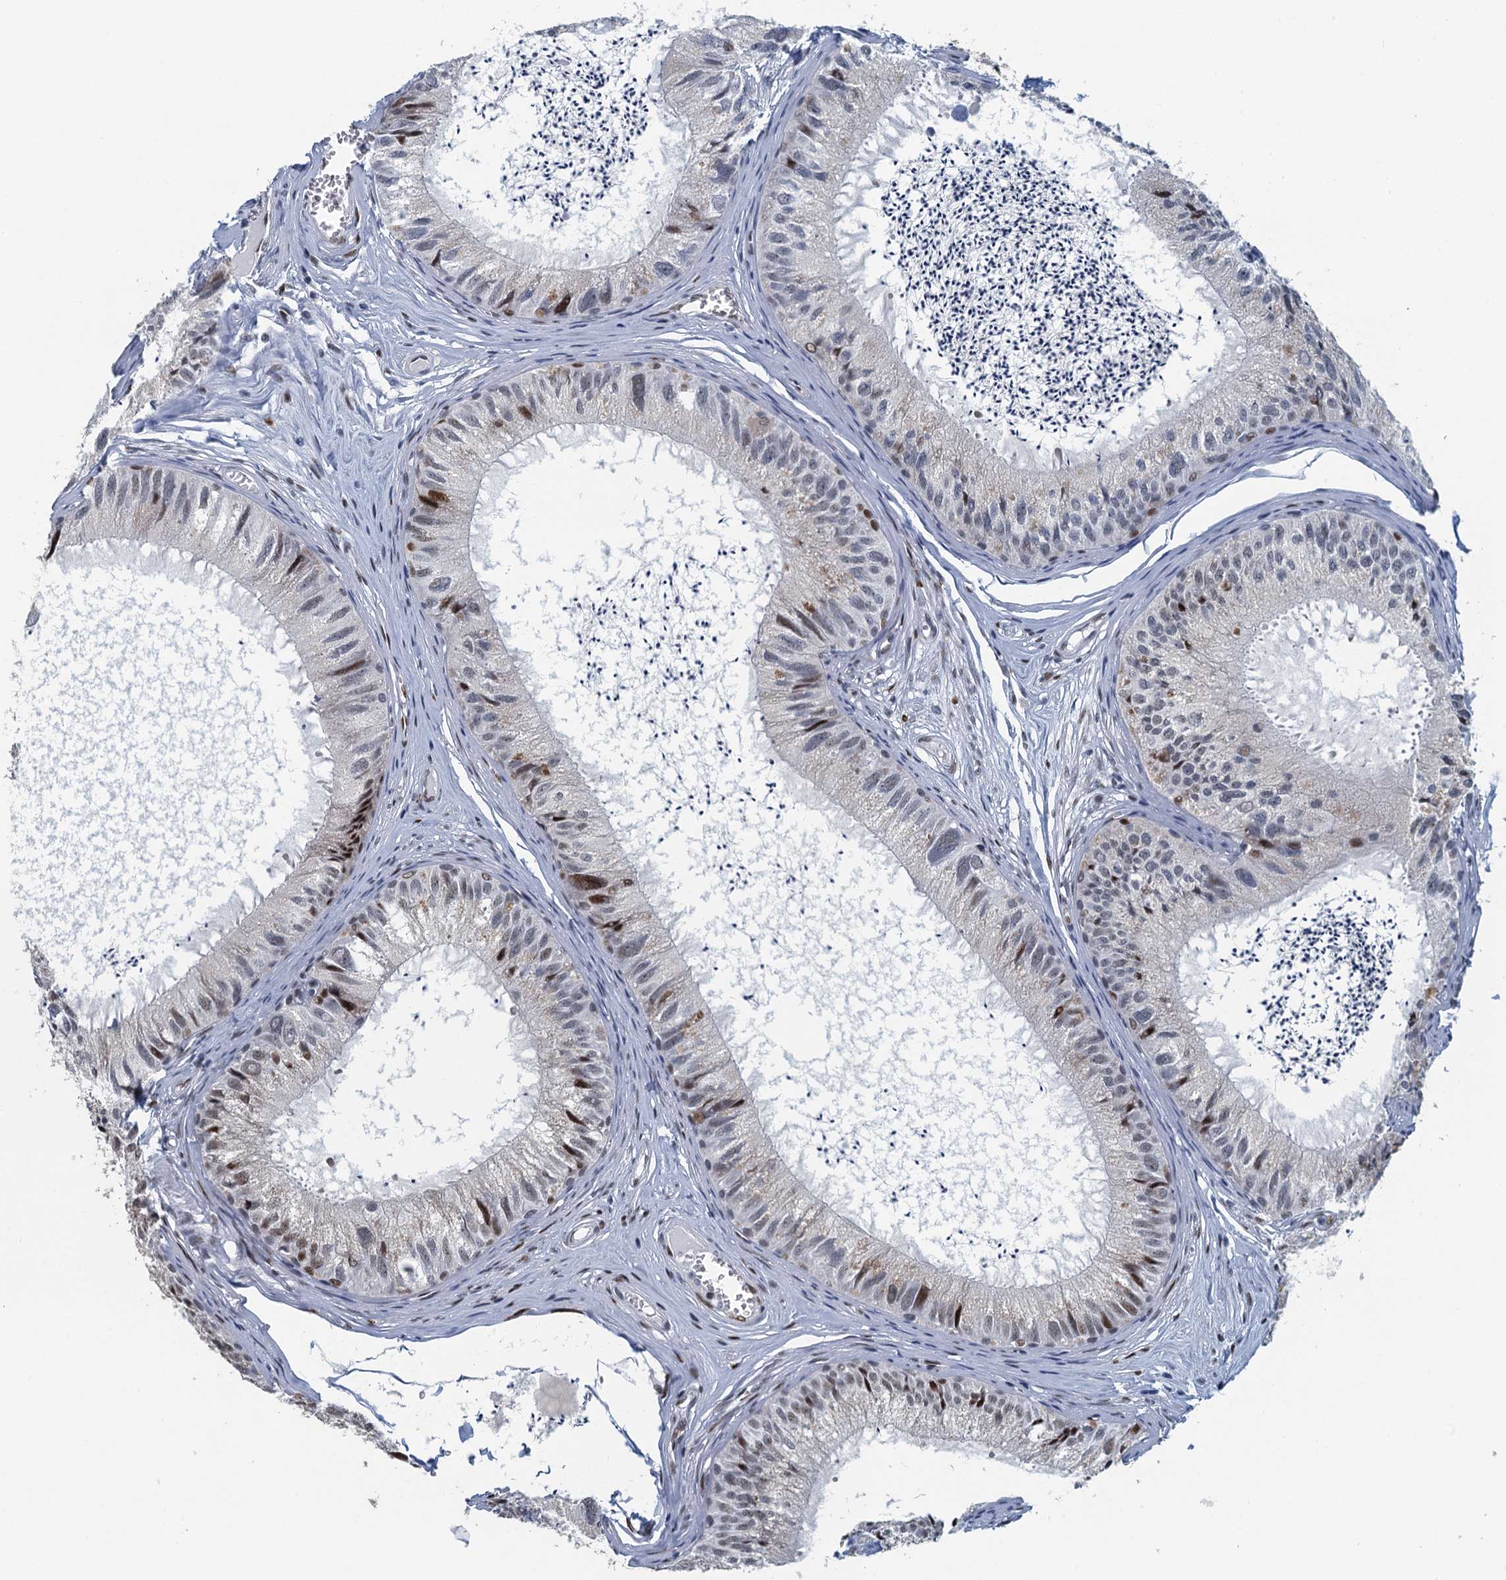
{"staining": {"intensity": "moderate", "quantity": "25%-75%", "location": "nuclear"}, "tissue": "epididymis", "cell_type": "Glandular cells", "image_type": "normal", "snomed": [{"axis": "morphology", "description": "Normal tissue, NOS"}, {"axis": "topography", "description": "Epididymis"}], "caption": "IHC micrograph of normal epididymis: epididymis stained using IHC demonstrates medium levels of moderate protein expression localized specifically in the nuclear of glandular cells, appearing as a nuclear brown color.", "gene": "TTLL9", "patient": {"sex": "male", "age": 79}}